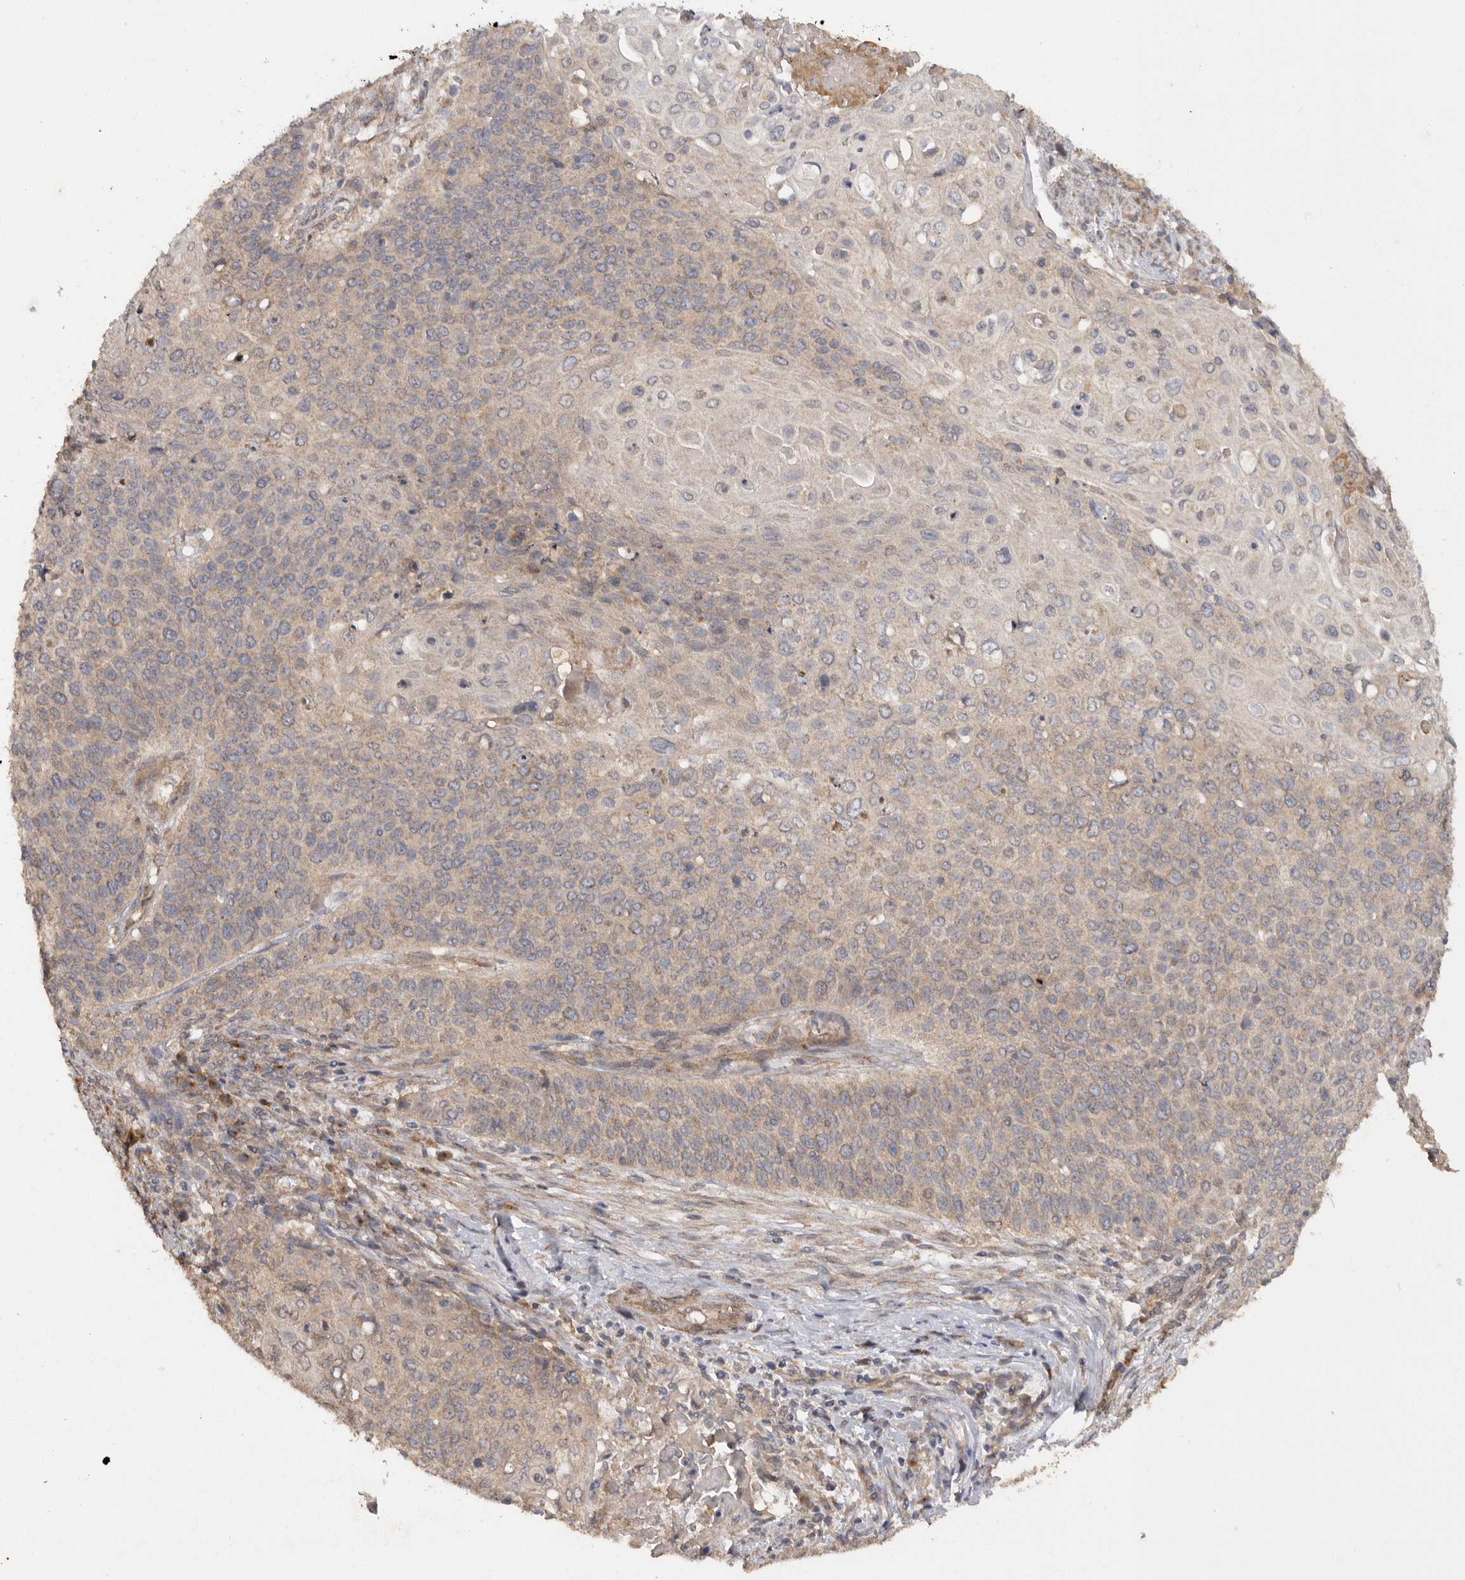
{"staining": {"intensity": "weak", "quantity": "<25%", "location": "cytoplasmic/membranous"}, "tissue": "cervical cancer", "cell_type": "Tumor cells", "image_type": "cancer", "snomed": [{"axis": "morphology", "description": "Squamous cell carcinoma, NOS"}, {"axis": "topography", "description": "Cervix"}], "caption": "Protein analysis of cervical cancer (squamous cell carcinoma) exhibits no significant positivity in tumor cells.", "gene": "PODXL2", "patient": {"sex": "female", "age": 39}}